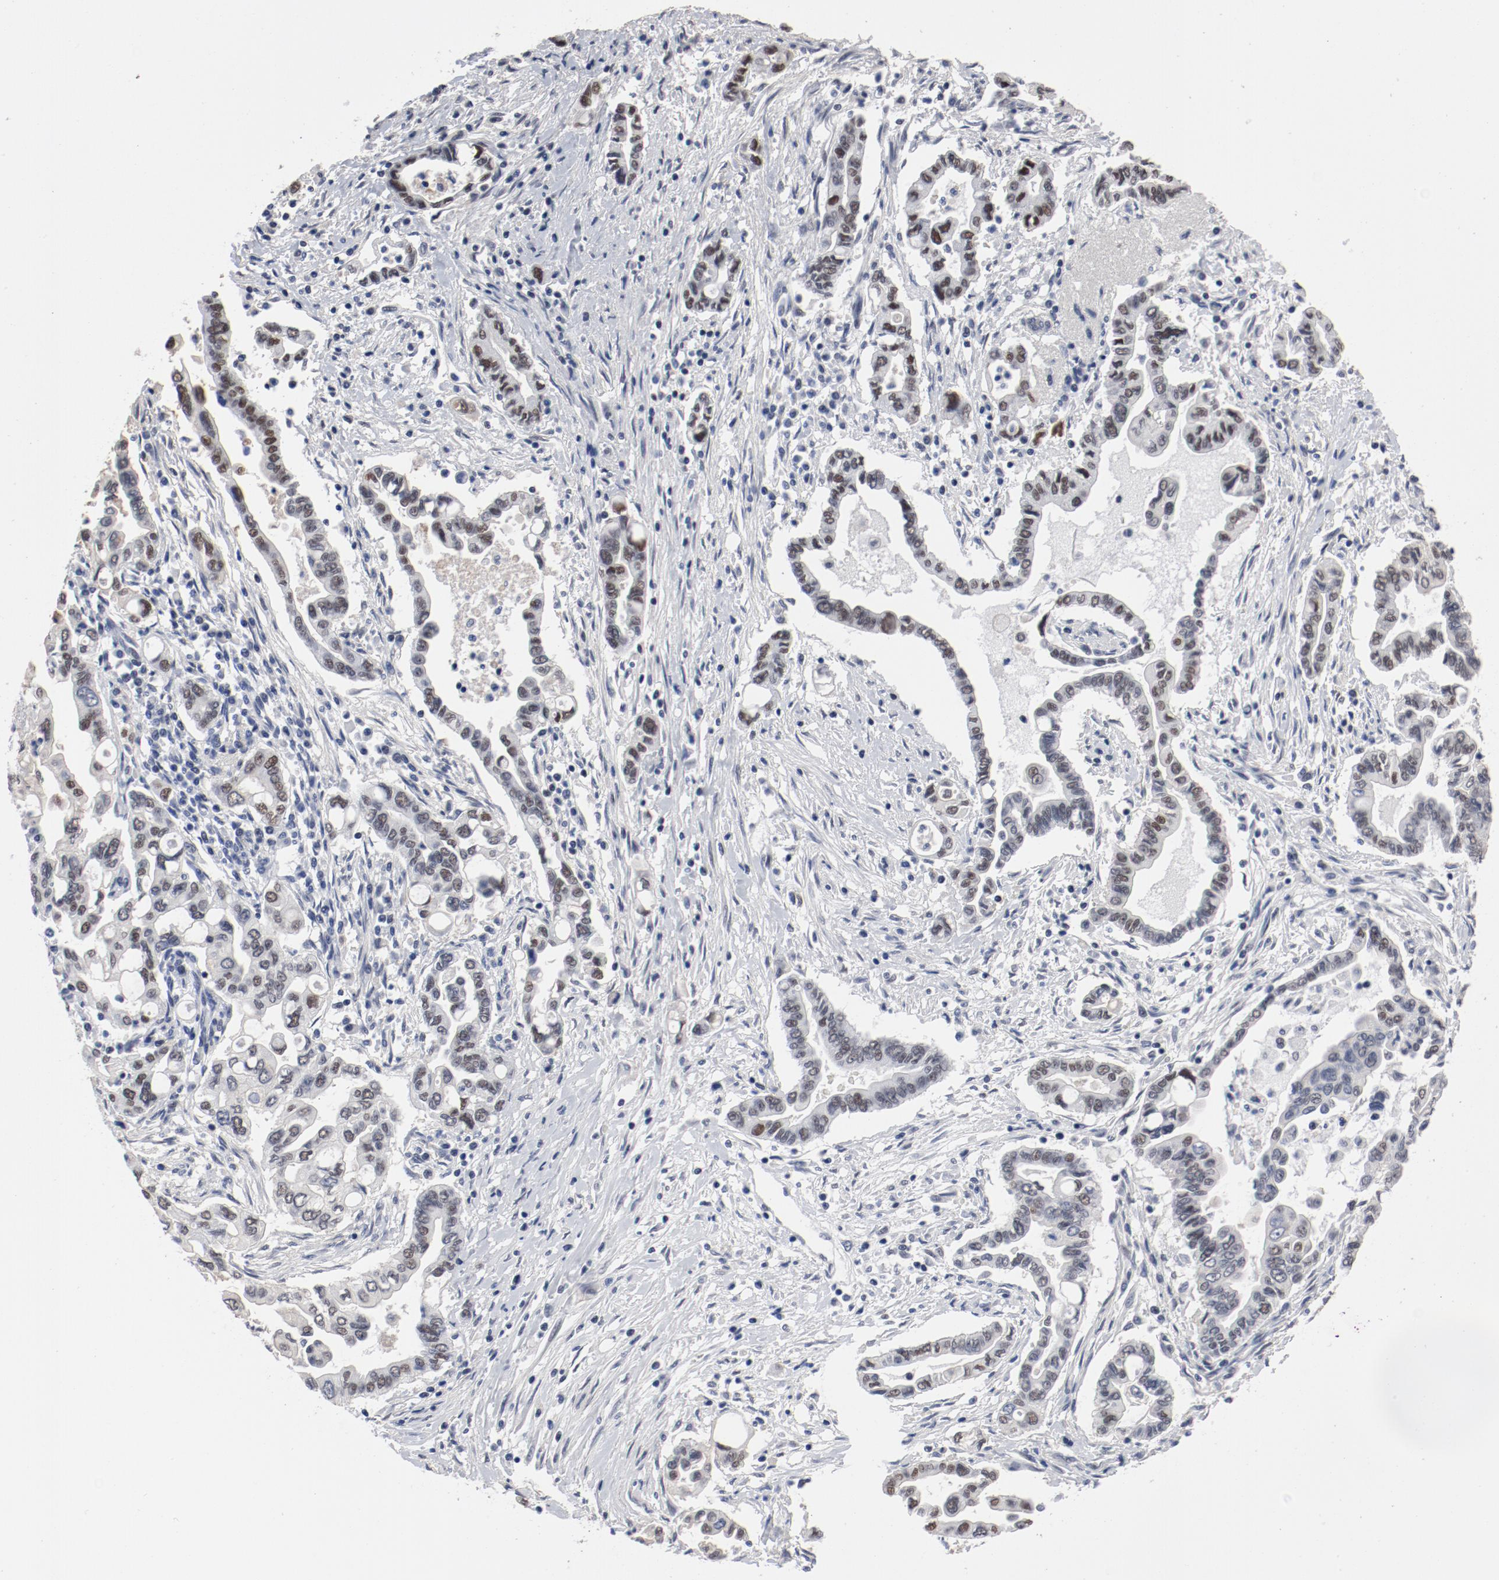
{"staining": {"intensity": "moderate", "quantity": "25%-75%", "location": "nuclear"}, "tissue": "pancreatic cancer", "cell_type": "Tumor cells", "image_type": "cancer", "snomed": [{"axis": "morphology", "description": "Adenocarcinoma, NOS"}, {"axis": "topography", "description": "Pancreas"}], "caption": "IHC staining of pancreatic adenocarcinoma, which displays medium levels of moderate nuclear staining in about 25%-75% of tumor cells indicating moderate nuclear protein expression. The staining was performed using DAB (brown) for protein detection and nuclei were counterstained in hematoxylin (blue).", "gene": "ANKLE2", "patient": {"sex": "female", "age": 57}}